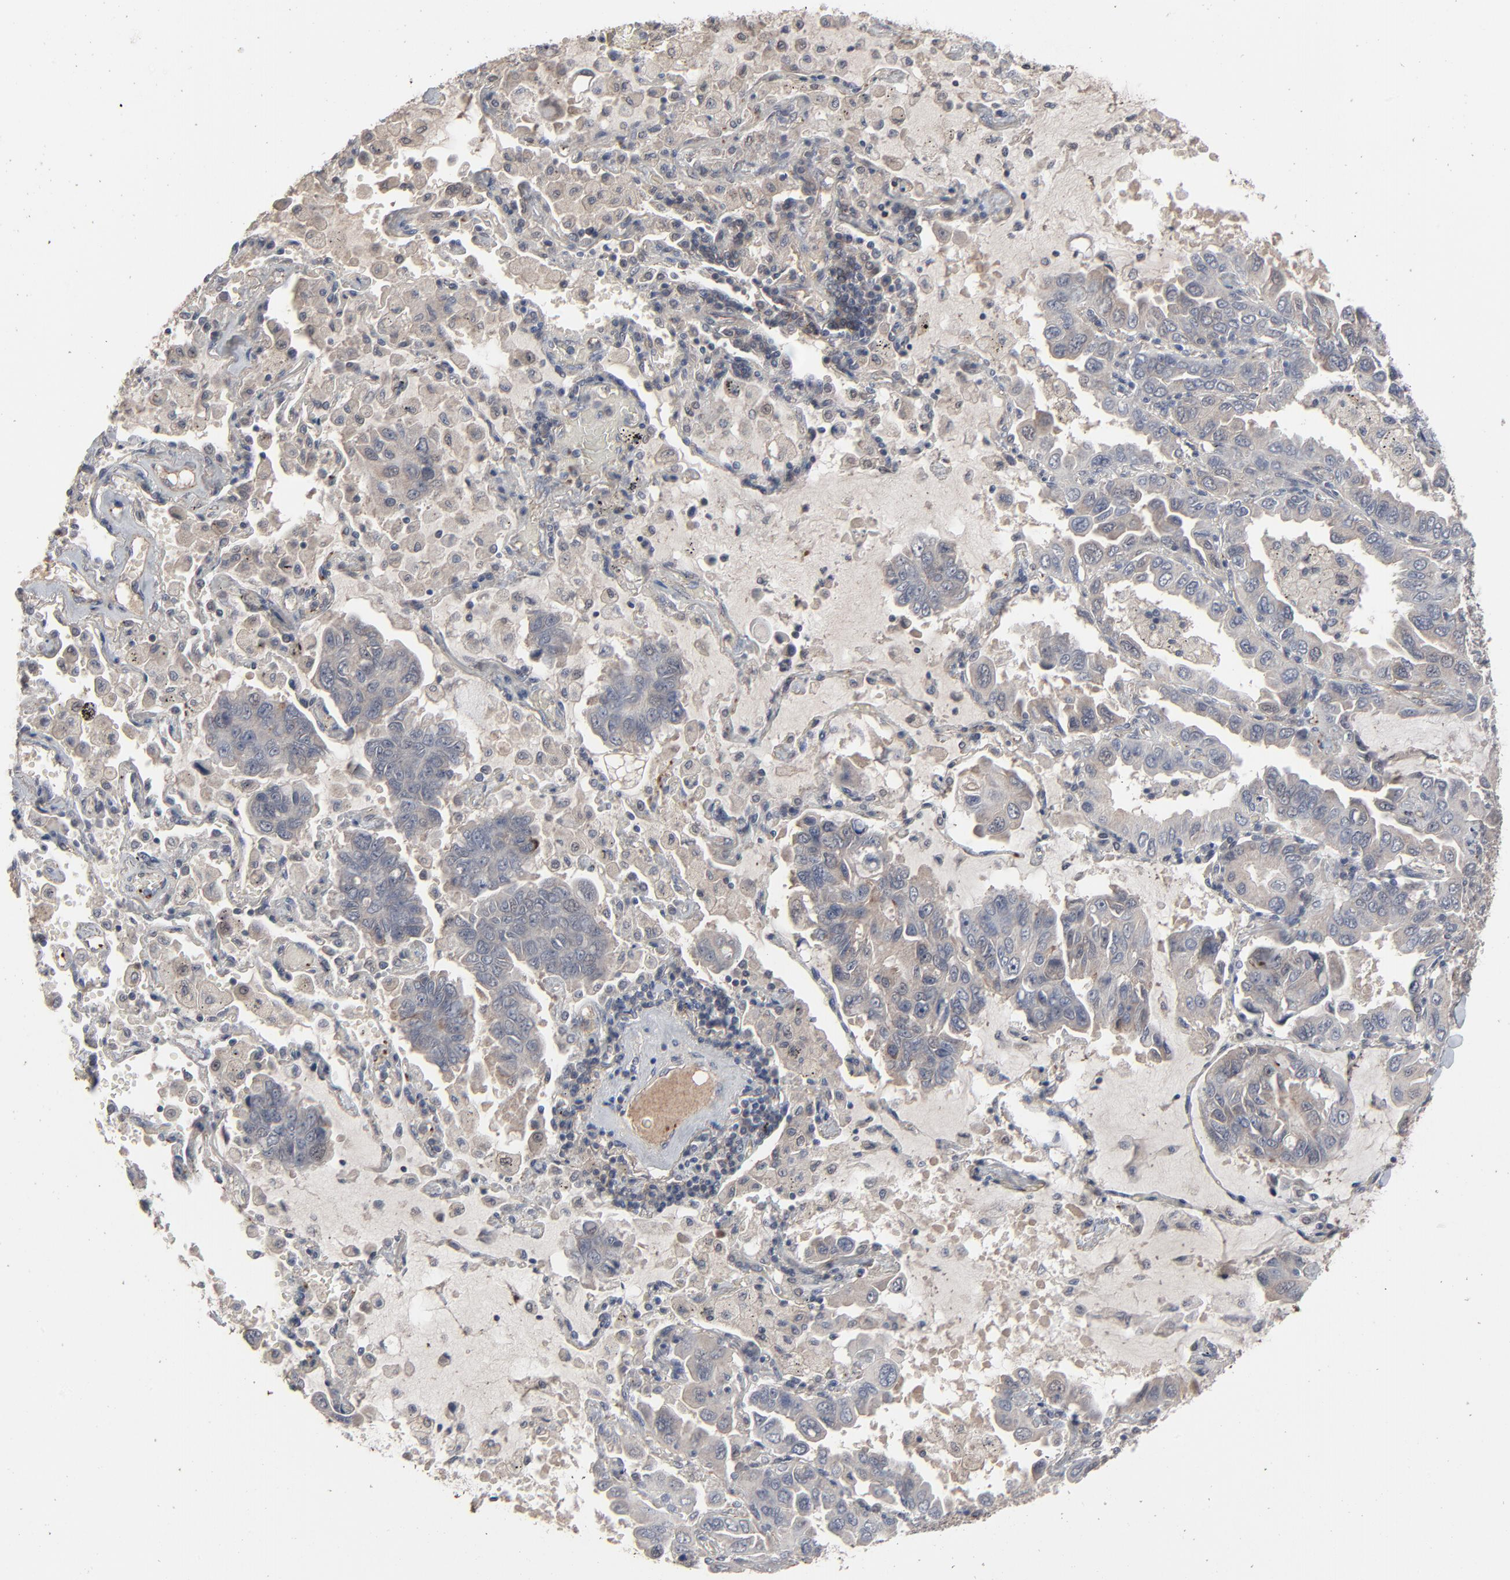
{"staining": {"intensity": "weak", "quantity": "25%-75%", "location": "cytoplasmic/membranous"}, "tissue": "lung cancer", "cell_type": "Tumor cells", "image_type": "cancer", "snomed": [{"axis": "morphology", "description": "Adenocarcinoma, NOS"}, {"axis": "topography", "description": "Lung"}], "caption": "Human adenocarcinoma (lung) stained with a protein marker shows weak staining in tumor cells.", "gene": "JAM3", "patient": {"sex": "male", "age": 64}}